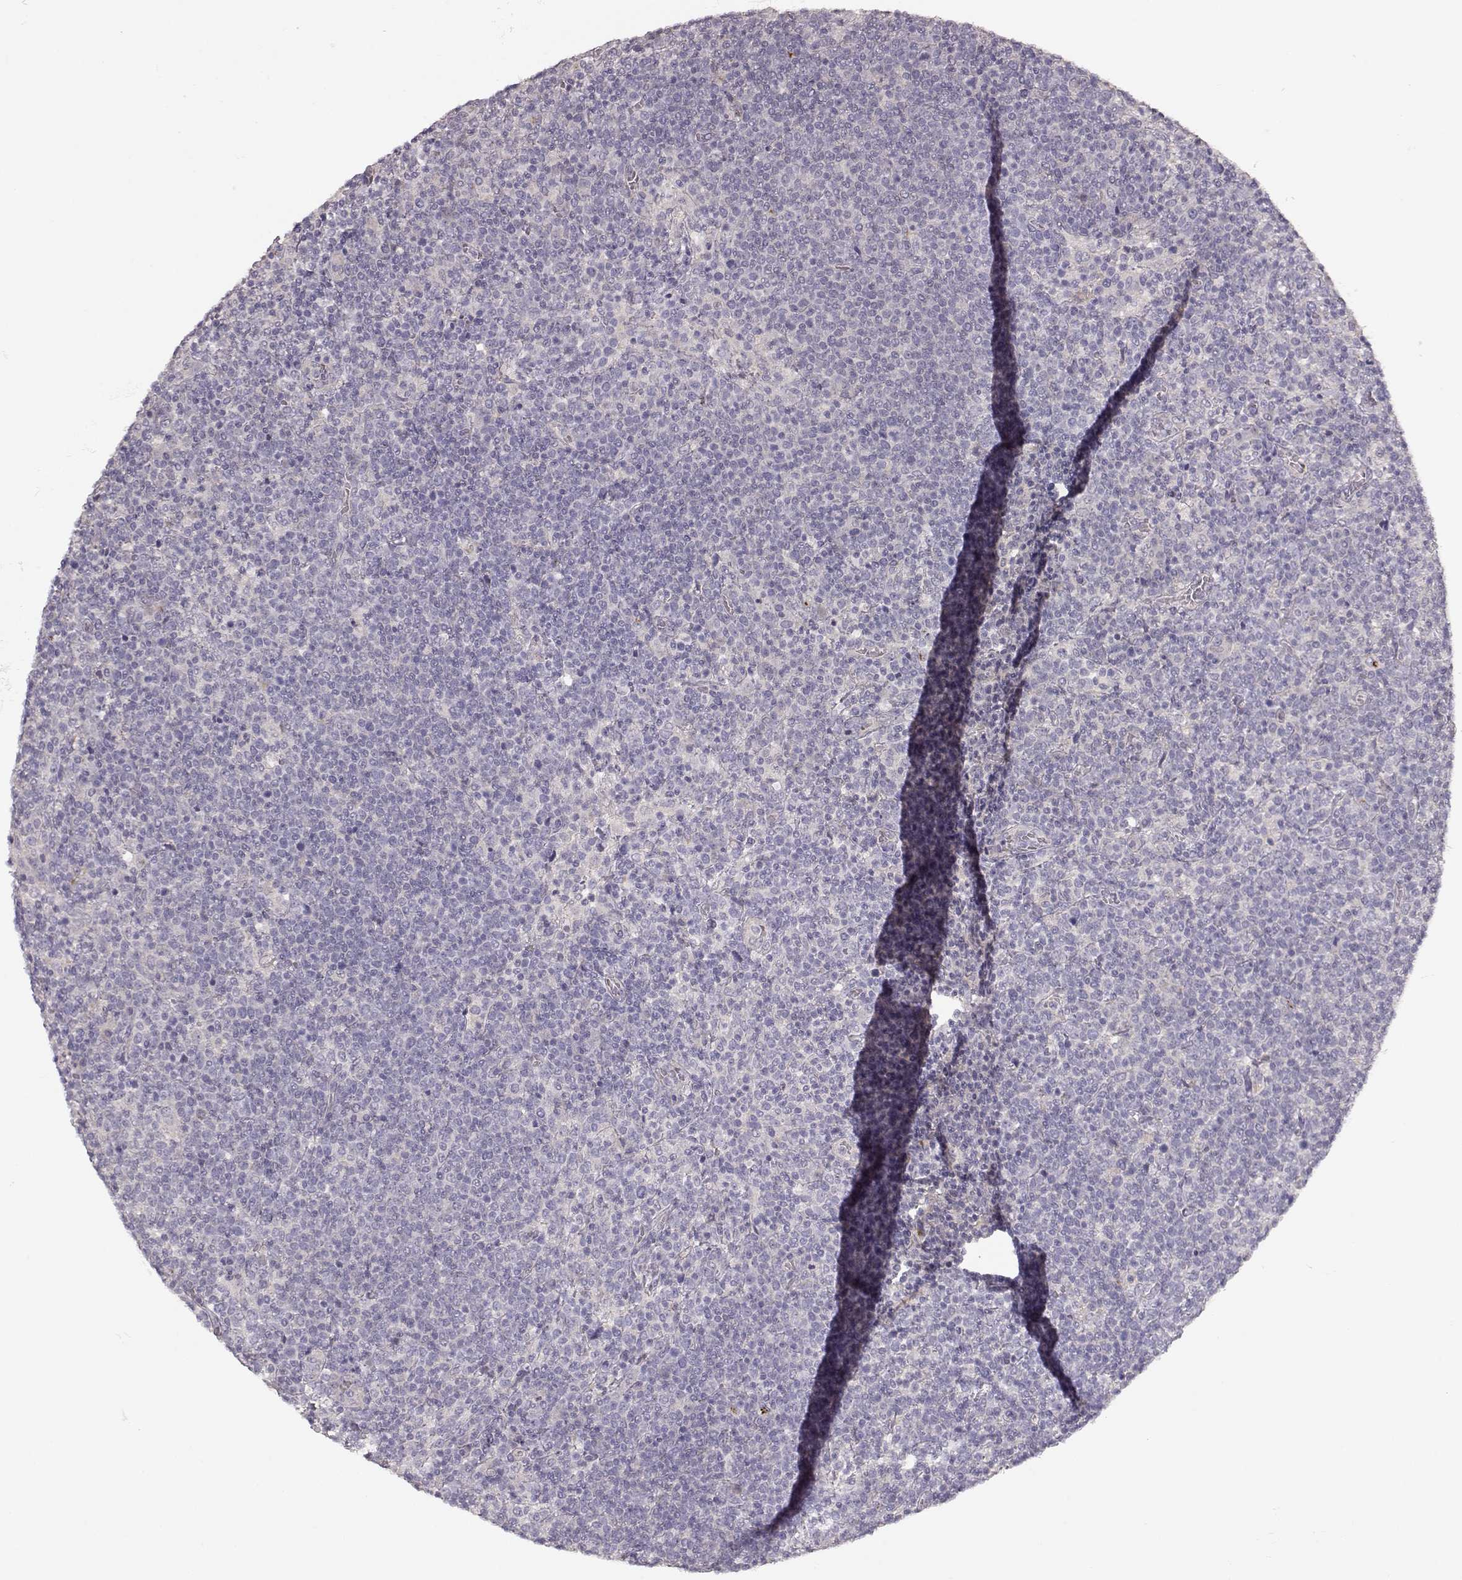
{"staining": {"intensity": "negative", "quantity": "none", "location": "none"}, "tissue": "lymphoma", "cell_type": "Tumor cells", "image_type": "cancer", "snomed": [{"axis": "morphology", "description": "Malignant lymphoma, non-Hodgkin's type, High grade"}, {"axis": "topography", "description": "Lymph node"}], "caption": "IHC micrograph of human high-grade malignant lymphoma, non-Hodgkin's type stained for a protein (brown), which demonstrates no positivity in tumor cells.", "gene": "ARHGAP8", "patient": {"sex": "male", "age": 61}}